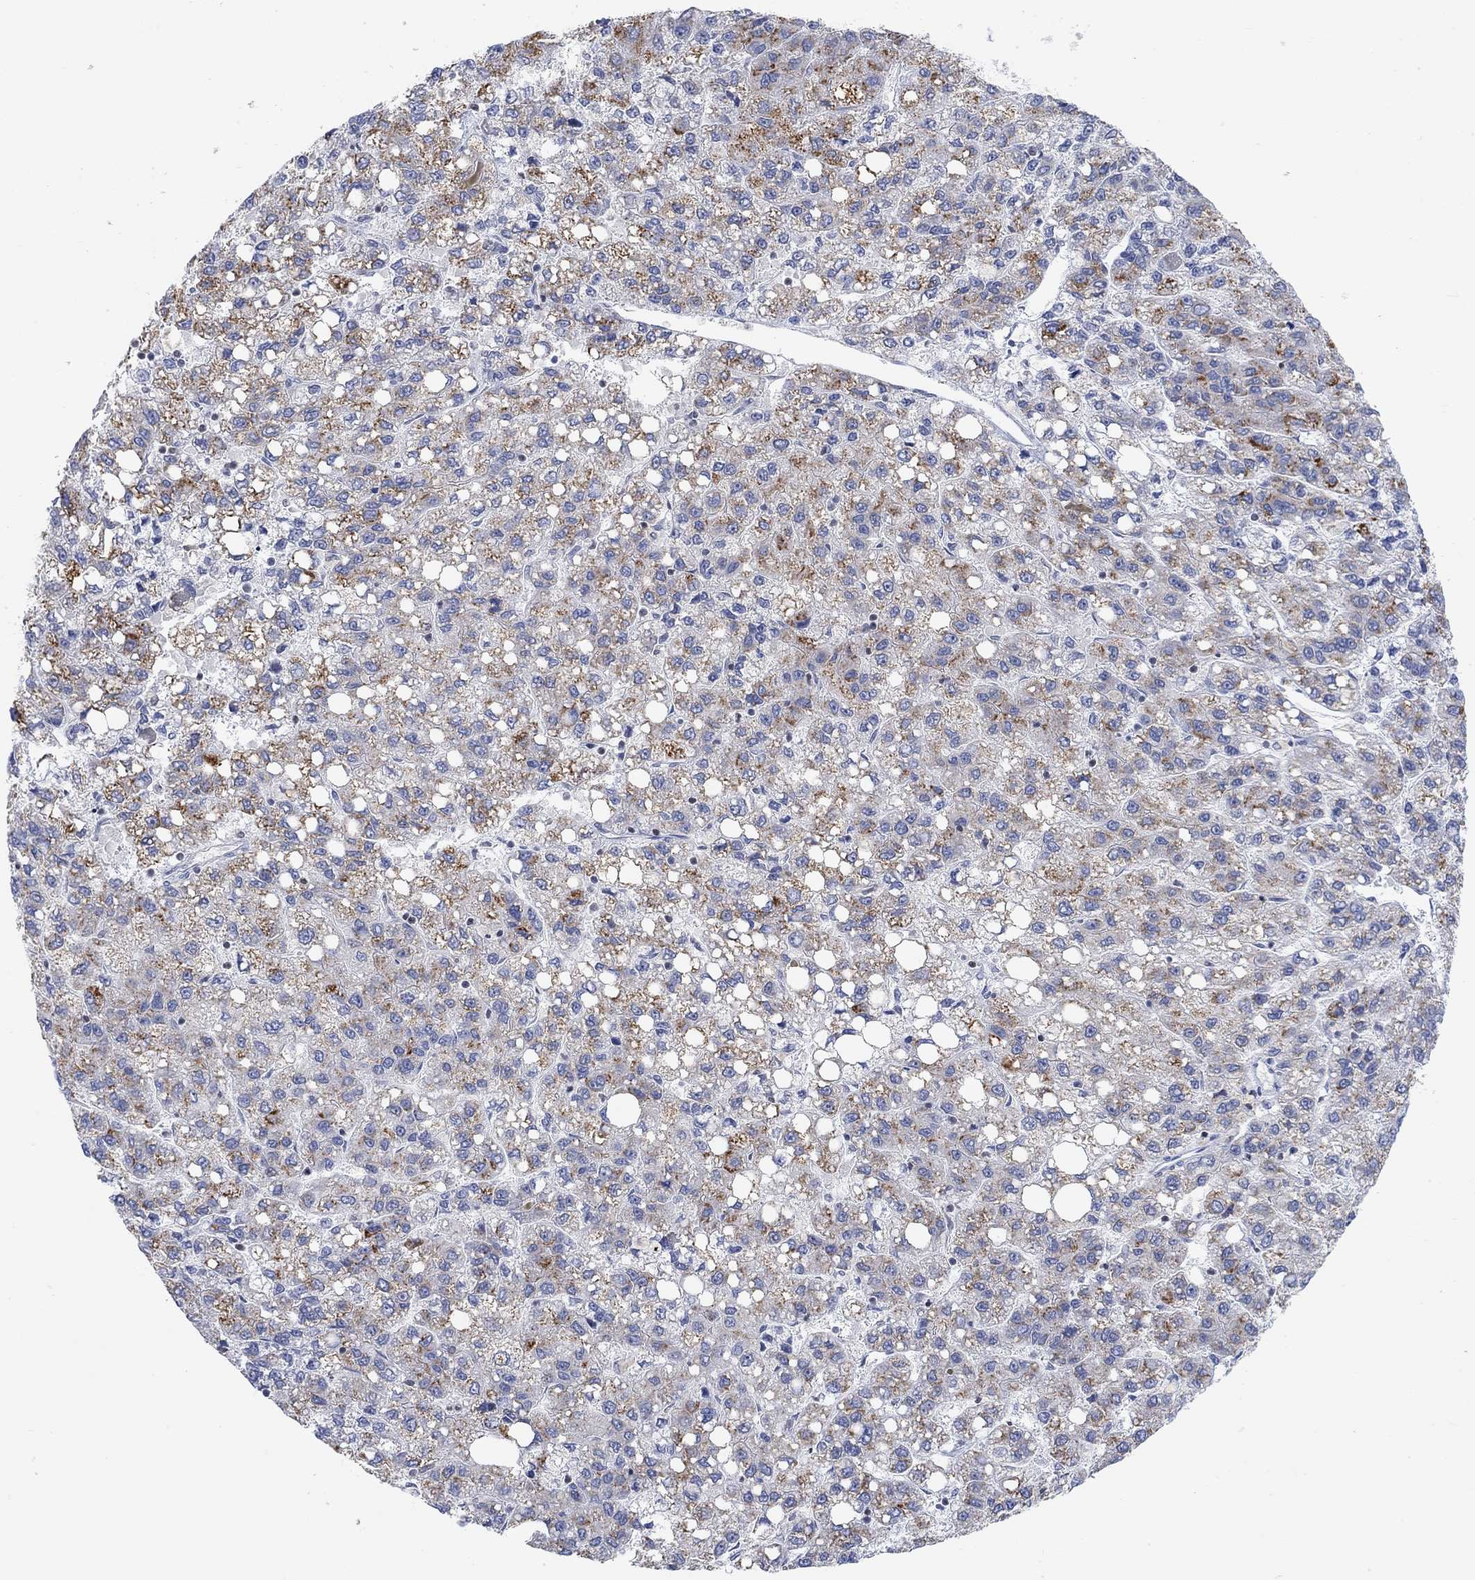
{"staining": {"intensity": "strong", "quantity": "<25%", "location": "cytoplasmic/membranous"}, "tissue": "liver cancer", "cell_type": "Tumor cells", "image_type": "cancer", "snomed": [{"axis": "morphology", "description": "Carcinoma, Hepatocellular, NOS"}, {"axis": "topography", "description": "Liver"}], "caption": "Protein staining of liver cancer (hepatocellular carcinoma) tissue demonstrates strong cytoplasmic/membranous expression in about <25% of tumor cells.", "gene": "ATP6V1E2", "patient": {"sex": "female", "age": 82}}